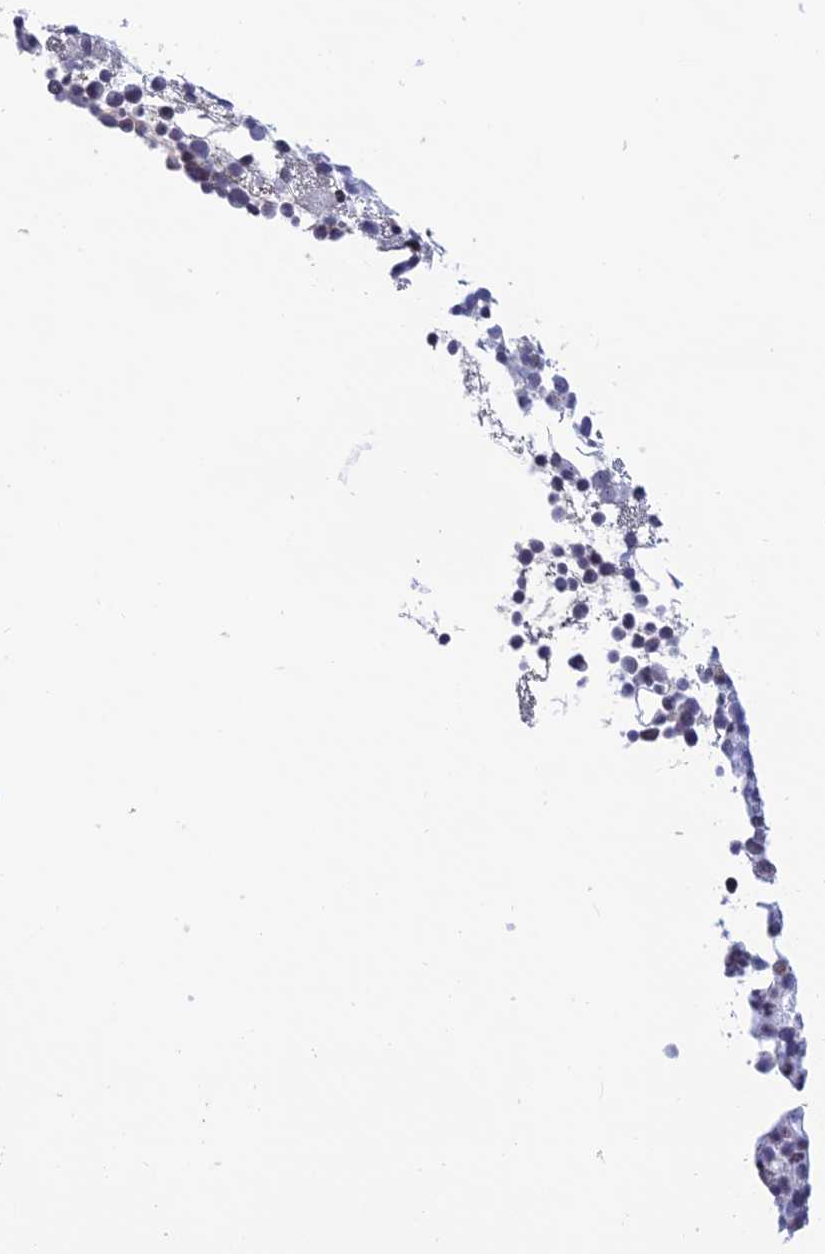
{"staining": {"intensity": "strong", "quantity": "<25%", "location": "nuclear"}, "tissue": "bone marrow", "cell_type": "Hematopoietic cells", "image_type": "normal", "snomed": [{"axis": "morphology", "description": "Normal tissue, NOS"}, {"axis": "topography", "description": "Bone marrow"}], "caption": "A brown stain shows strong nuclear positivity of a protein in hematopoietic cells of benign human bone marrow. (brown staining indicates protein expression, while blue staining denotes nuclei).", "gene": "AFF3", "patient": {"sex": "female", "age": 57}}